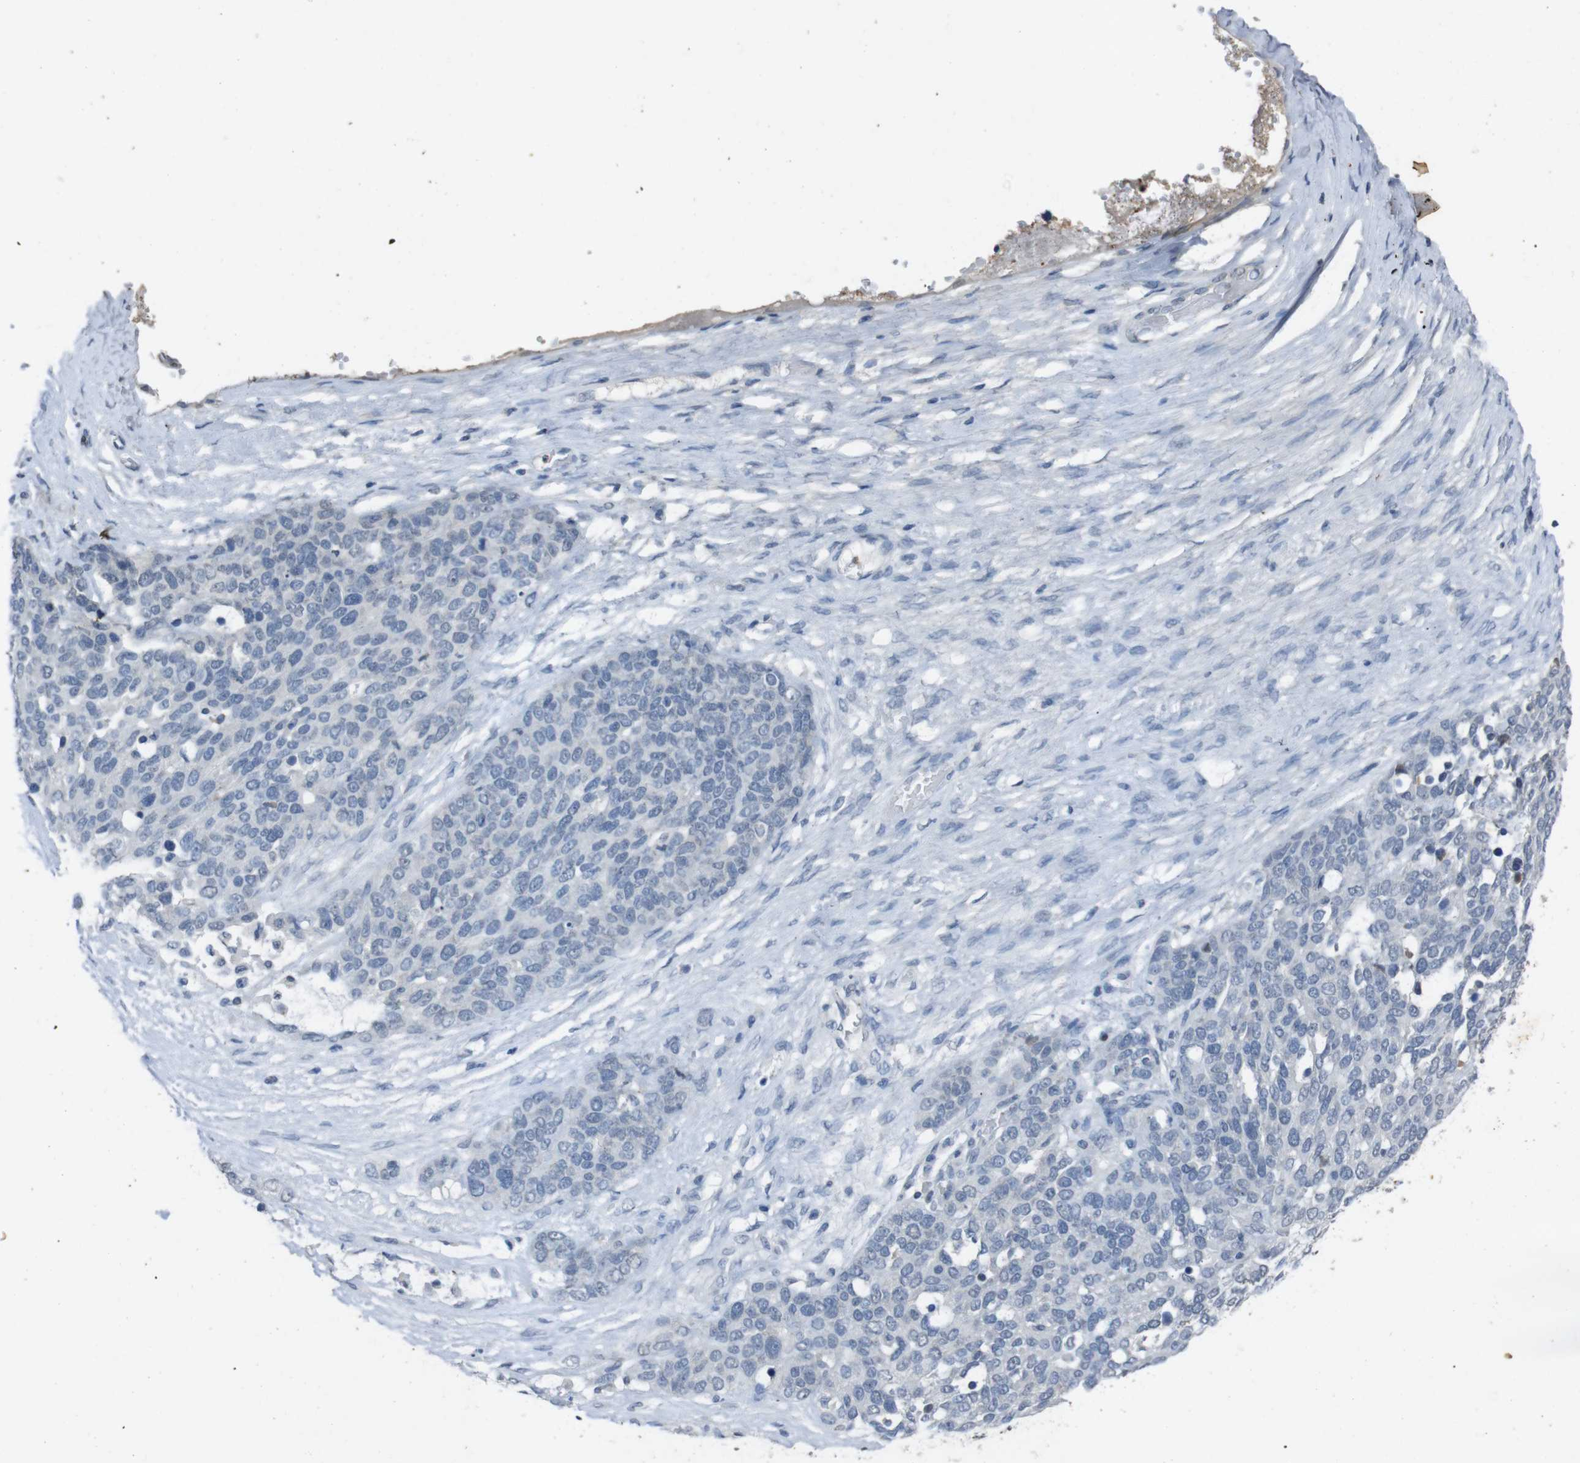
{"staining": {"intensity": "negative", "quantity": "none", "location": "none"}, "tissue": "ovarian cancer", "cell_type": "Tumor cells", "image_type": "cancer", "snomed": [{"axis": "morphology", "description": "Cystadenocarcinoma, serous, NOS"}, {"axis": "topography", "description": "Ovary"}], "caption": "High power microscopy image of an immunohistochemistry (IHC) micrograph of ovarian cancer, revealing no significant expression in tumor cells. (DAB immunohistochemistry (IHC) with hematoxylin counter stain).", "gene": "STBD1", "patient": {"sex": "female", "age": 44}}